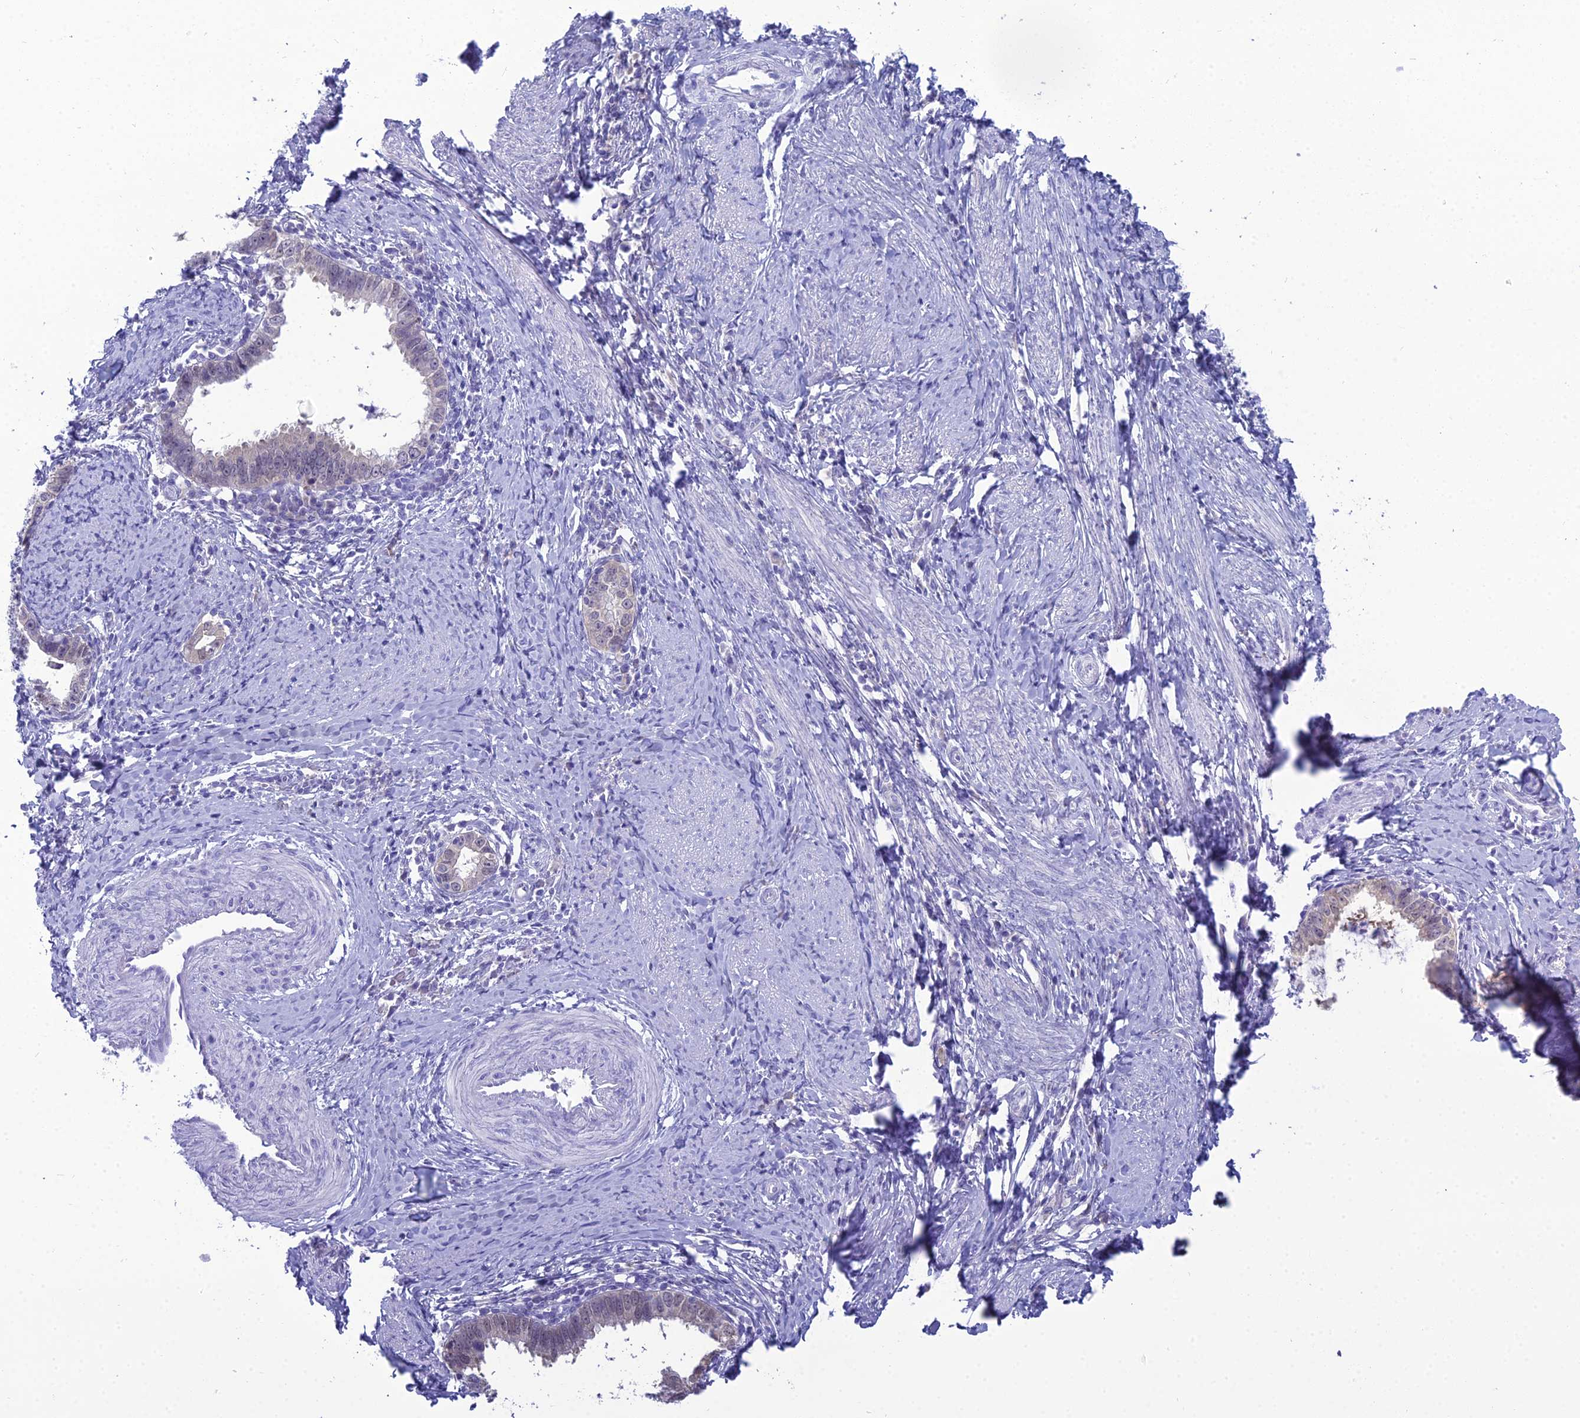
{"staining": {"intensity": "negative", "quantity": "none", "location": "none"}, "tissue": "cervical cancer", "cell_type": "Tumor cells", "image_type": "cancer", "snomed": [{"axis": "morphology", "description": "Adenocarcinoma, NOS"}, {"axis": "topography", "description": "Cervix"}], "caption": "Tumor cells show no significant protein positivity in adenocarcinoma (cervical). The staining is performed using DAB (3,3'-diaminobenzidine) brown chromogen with nuclei counter-stained in using hematoxylin.", "gene": "GNPNAT1", "patient": {"sex": "female", "age": 36}}